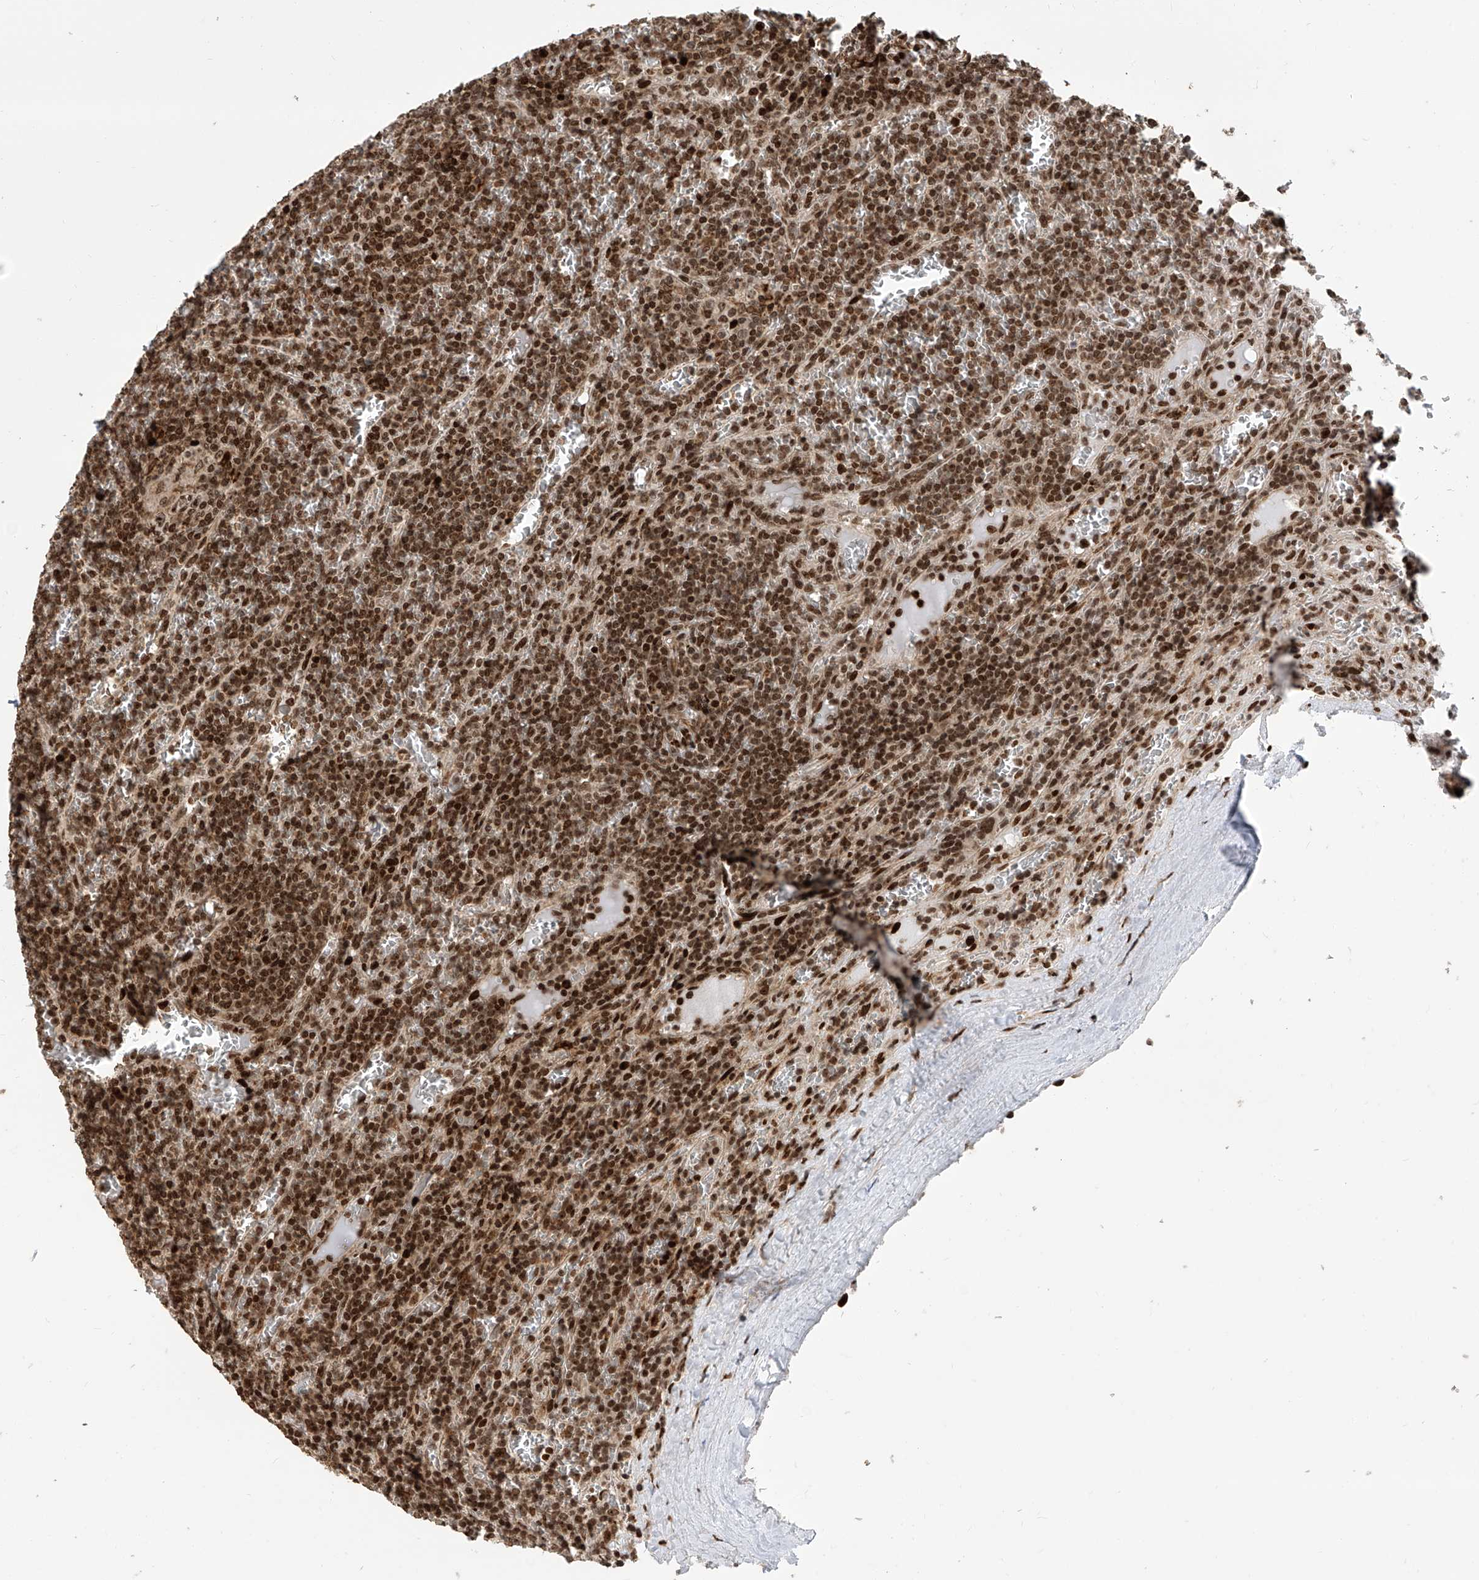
{"staining": {"intensity": "moderate", "quantity": ">75%", "location": "nuclear"}, "tissue": "lymphoma", "cell_type": "Tumor cells", "image_type": "cancer", "snomed": [{"axis": "morphology", "description": "Malignant lymphoma, non-Hodgkin's type, Low grade"}, {"axis": "topography", "description": "Spleen"}], "caption": "Immunohistochemical staining of lymphoma shows moderate nuclear protein positivity in about >75% of tumor cells.", "gene": "PAK1IP1", "patient": {"sex": "female", "age": 19}}